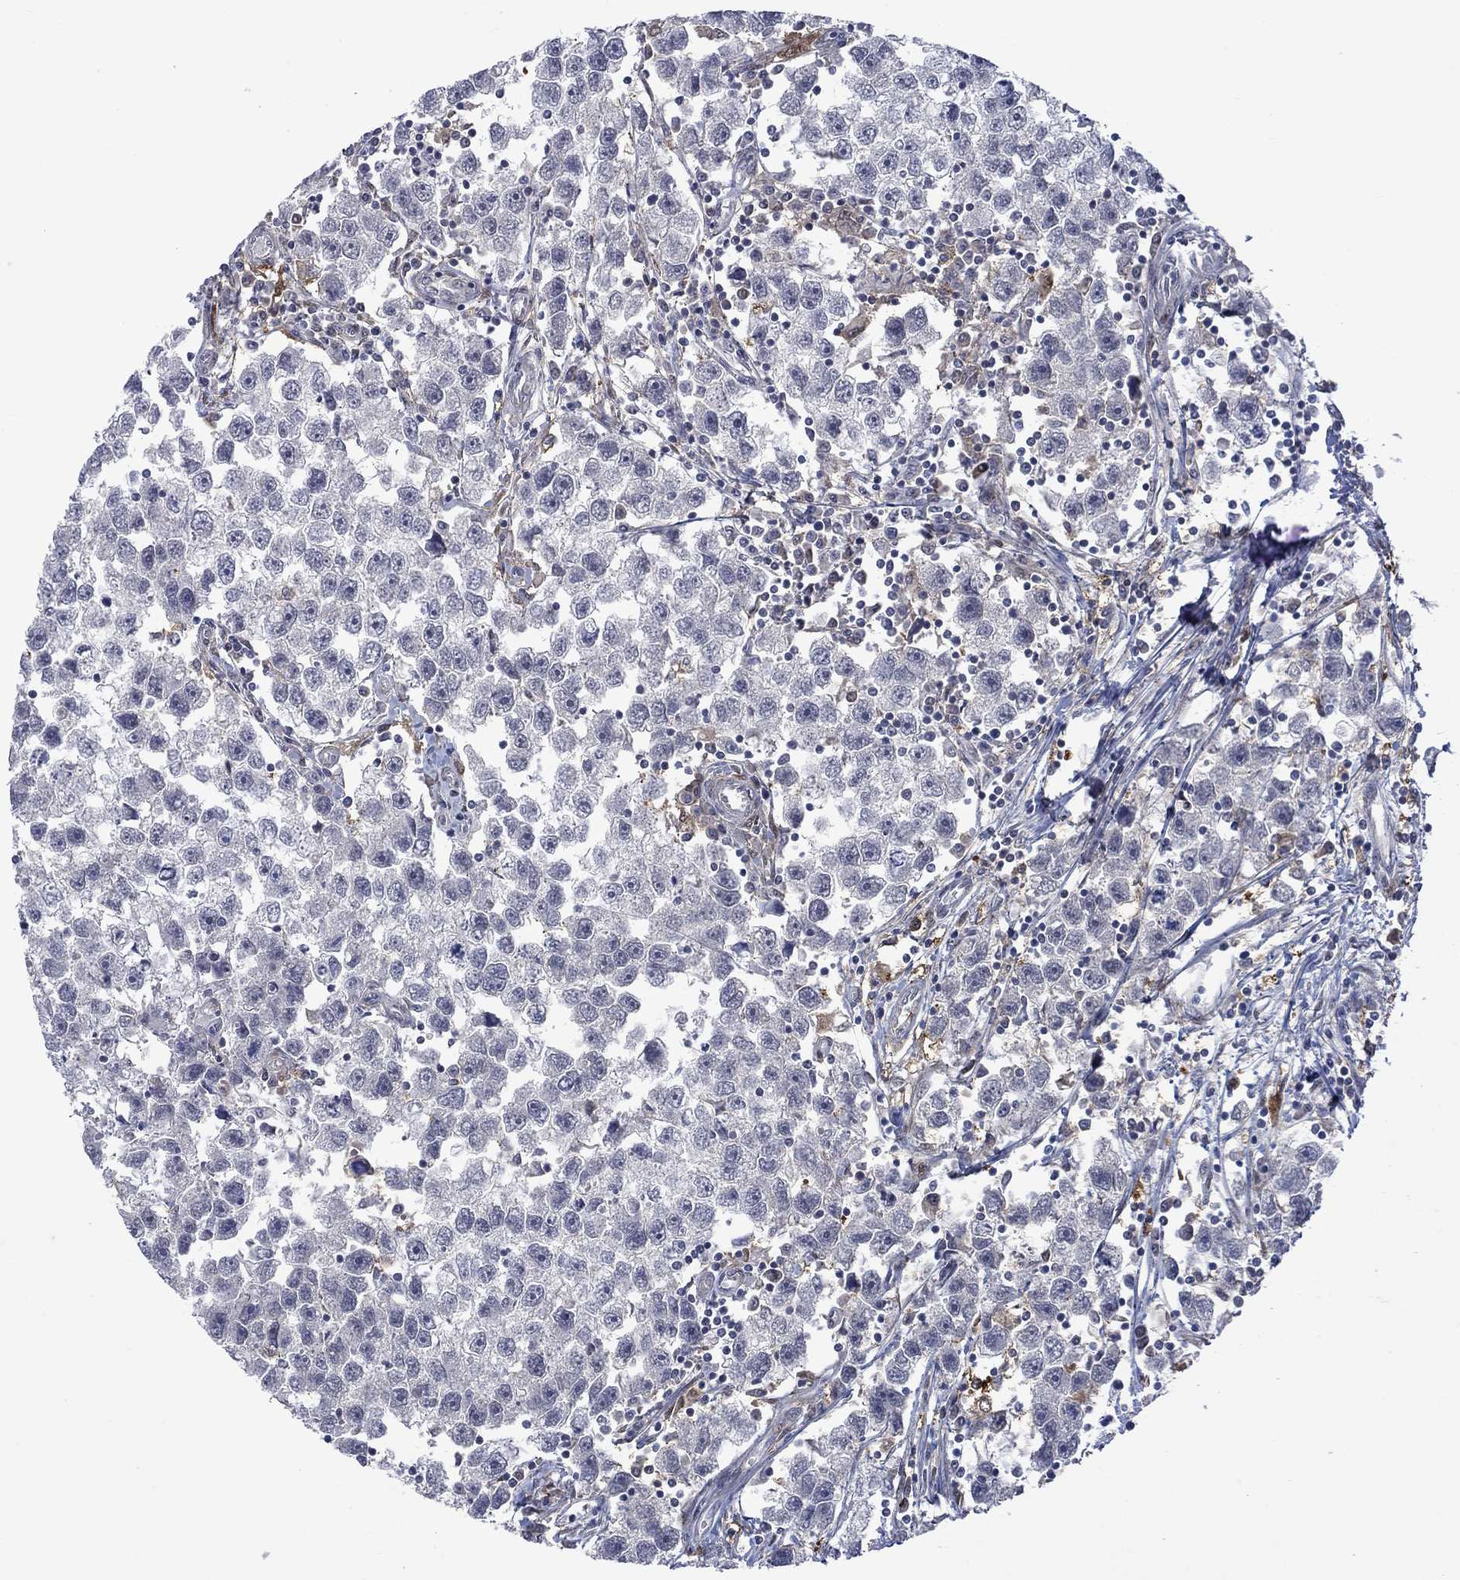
{"staining": {"intensity": "negative", "quantity": "none", "location": "none"}, "tissue": "testis cancer", "cell_type": "Tumor cells", "image_type": "cancer", "snomed": [{"axis": "morphology", "description": "Seminoma, NOS"}, {"axis": "topography", "description": "Testis"}], "caption": "Immunohistochemistry (IHC) of human testis seminoma demonstrates no expression in tumor cells.", "gene": "CBR1", "patient": {"sex": "male", "age": 30}}